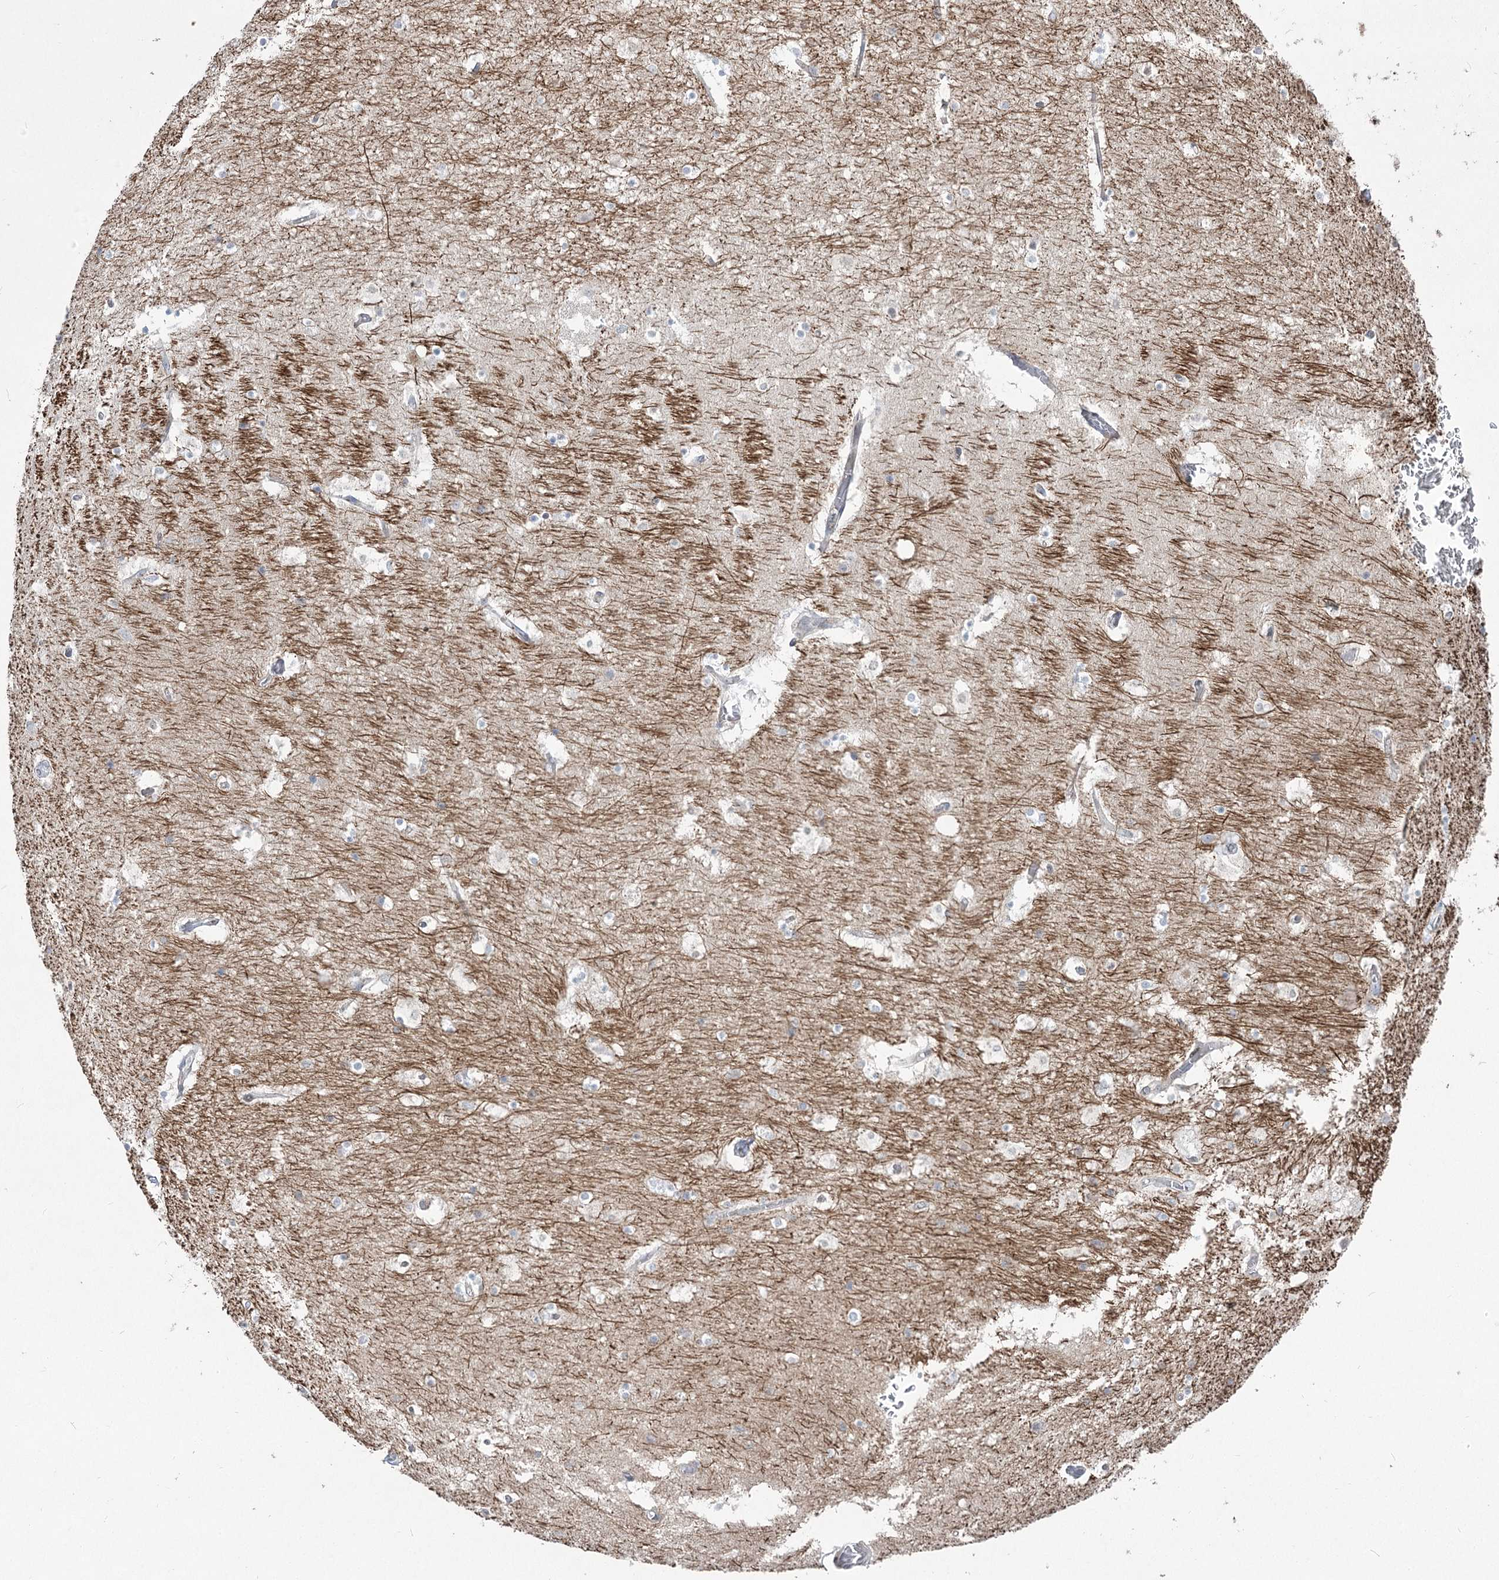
{"staining": {"intensity": "negative", "quantity": "none", "location": "none"}, "tissue": "hippocampus", "cell_type": "Glial cells", "image_type": "normal", "snomed": [{"axis": "morphology", "description": "Normal tissue, NOS"}, {"axis": "topography", "description": "Hippocampus"}], "caption": "DAB immunohistochemical staining of unremarkable human hippocampus exhibits no significant positivity in glial cells. (IHC, brightfield microscopy, high magnification).", "gene": "CEP164", "patient": {"sex": "female", "age": 52}}